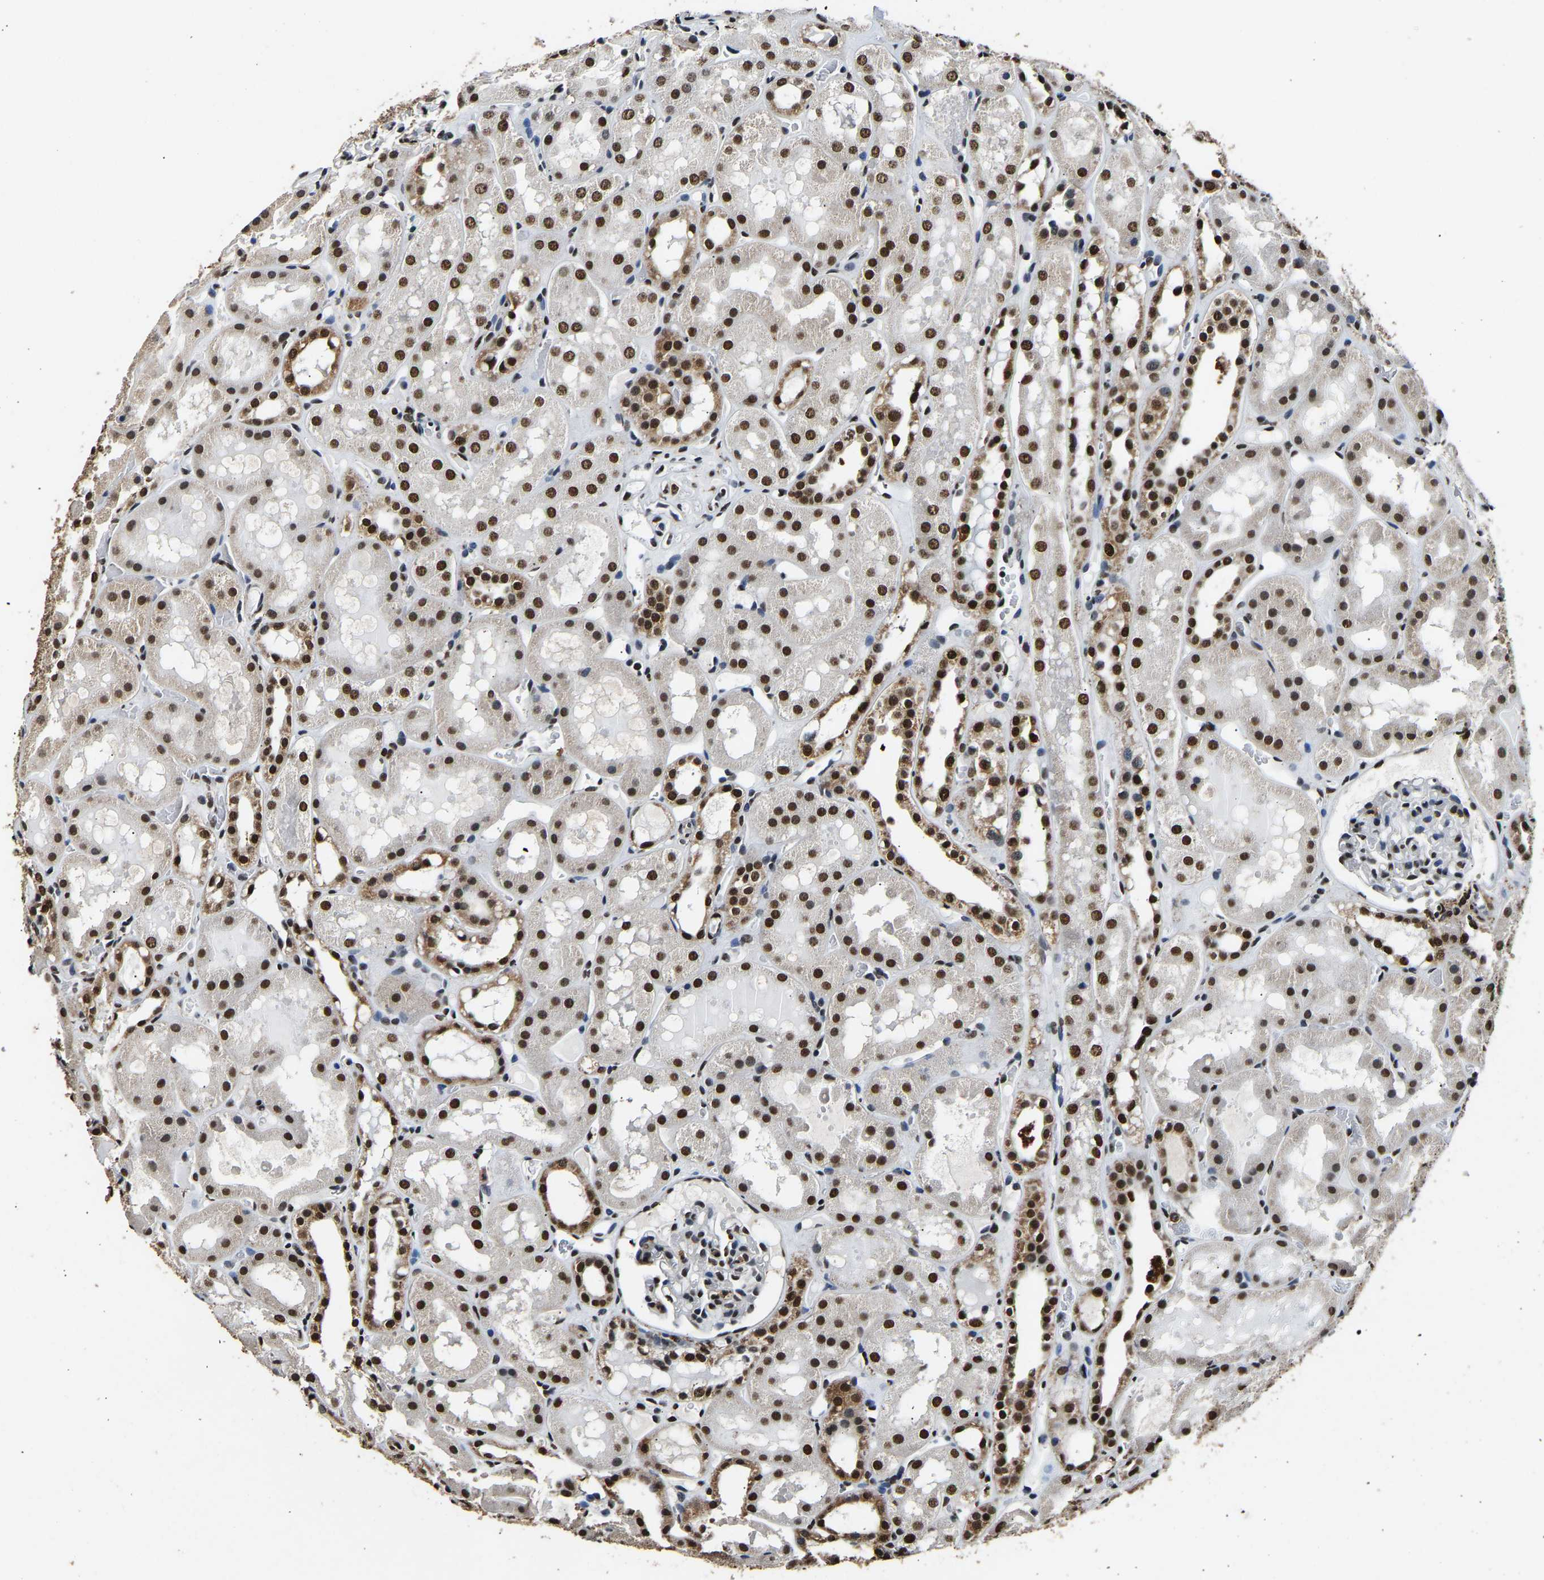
{"staining": {"intensity": "strong", "quantity": ">75%", "location": "nuclear"}, "tissue": "kidney", "cell_type": "Cells in glomeruli", "image_type": "normal", "snomed": [{"axis": "morphology", "description": "Normal tissue, NOS"}, {"axis": "topography", "description": "Kidney"}, {"axis": "topography", "description": "Urinary bladder"}], "caption": "Protein analysis of benign kidney displays strong nuclear staining in about >75% of cells in glomeruli. Using DAB (brown) and hematoxylin (blue) stains, captured at high magnification using brightfield microscopy.", "gene": "SAFB", "patient": {"sex": "male", "age": 16}}